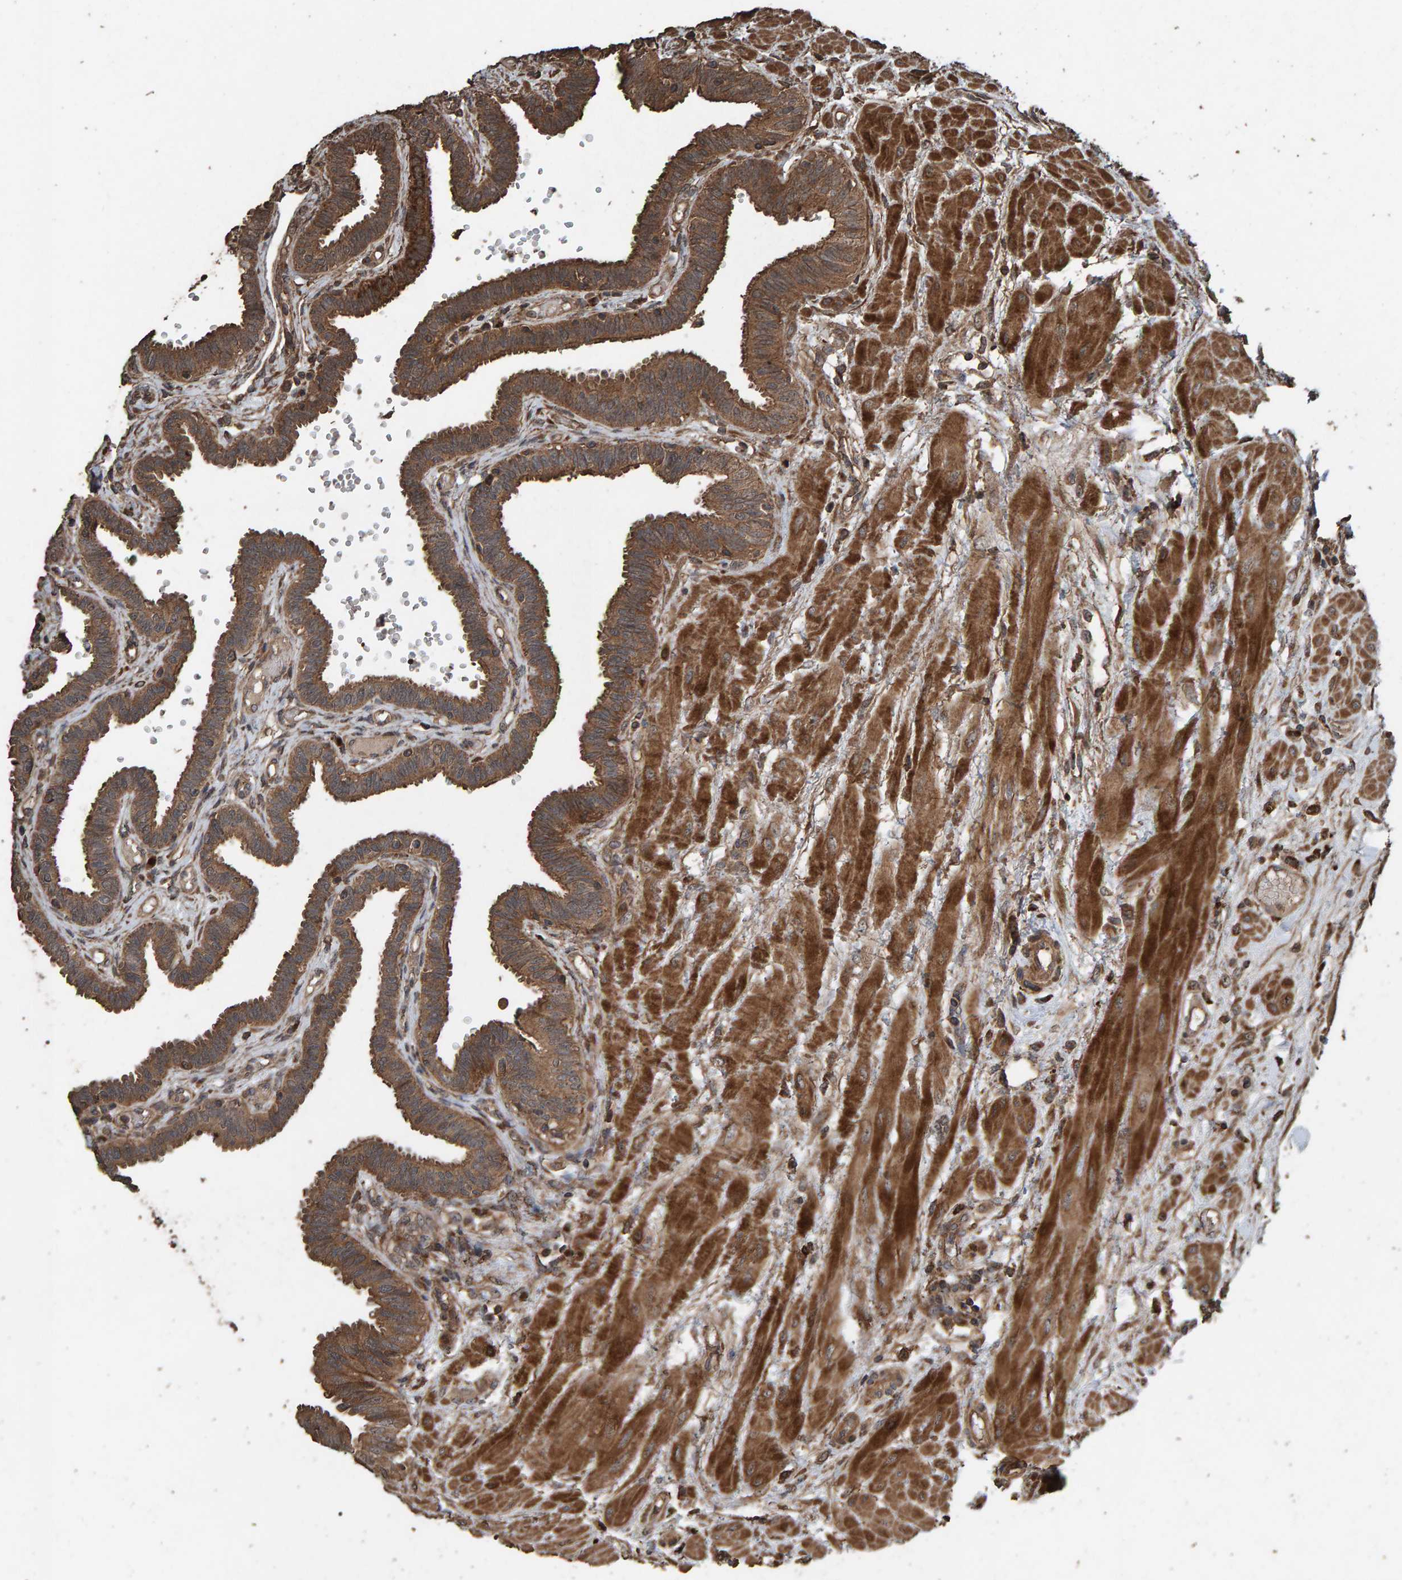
{"staining": {"intensity": "moderate", "quantity": ">75%", "location": "cytoplasmic/membranous"}, "tissue": "fallopian tube", "cell_type": "Glandular cells", "image_type": "normal", "snomed": [{"axis": "morphology", "description": "Normal tissue, NOS"}, {"axis": "topography", "description": "Fallopian tube"}], "caption": "The immunohistochemical stain highlights moderate cytoplasmic/membranous expression in glandular cells of normal fallopian tube. (IHC, brightfield microscopy, high magnification).", "gene": "DUS1L", "patient": {"sex": "female", "age": 32}}